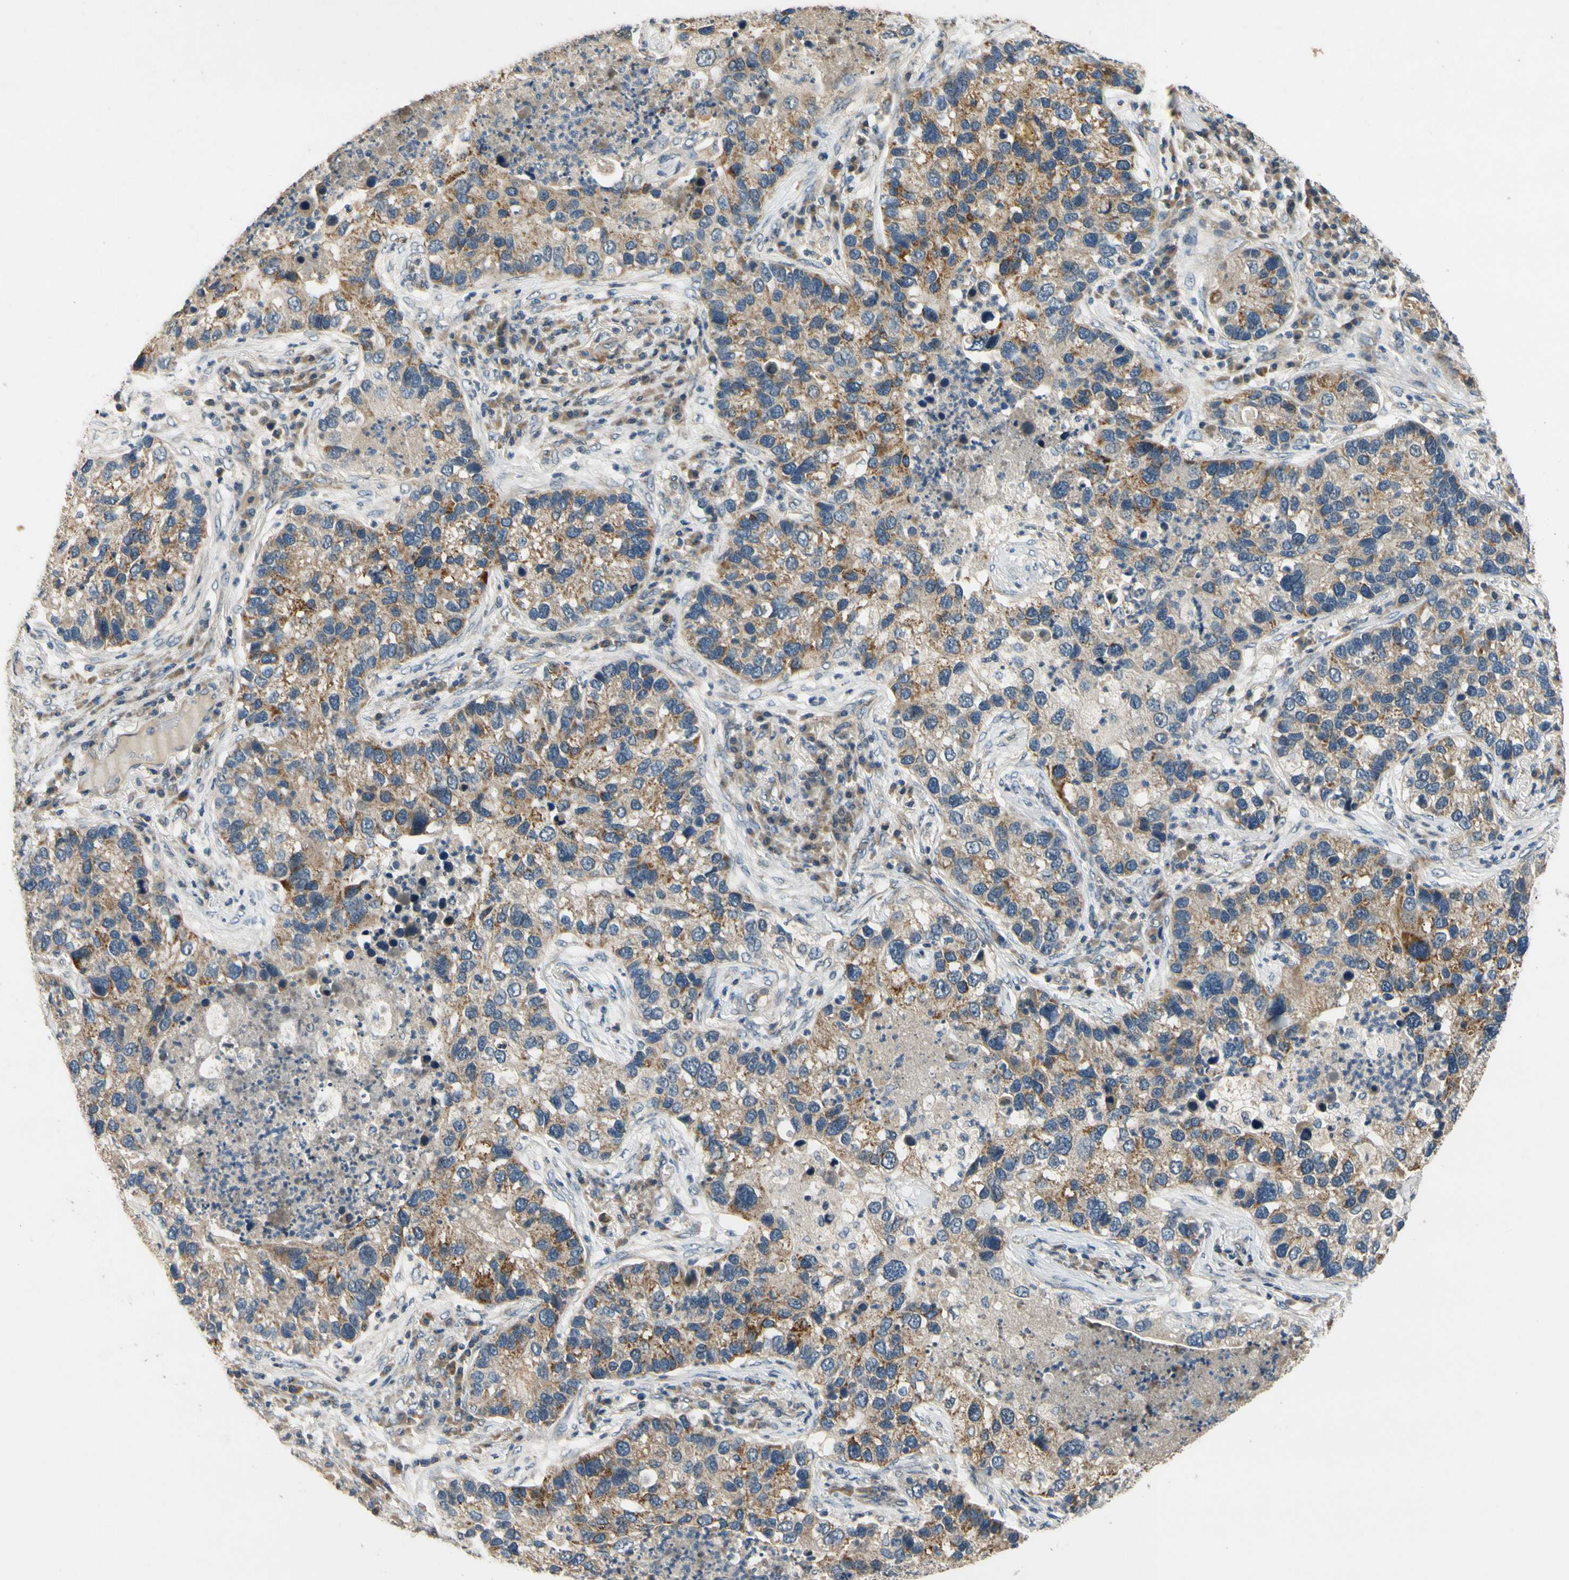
{"staining": {"intensity": "moderate", "quantity": ">75%", "location": "cytoplasmic/membranous"}, "tissue": "lung cancer", "cell_type": "Tumor cells", "image_type": "cancer", "snomed": [{"axis": "morphology", "description": "Normal tissue, NOS"}, {"axis": "morphology", "description": "Adenocarcinoma, NOS"}, {"axis": "topography", "description": "Bronchus"}, {"axis": "topography", "description": "Lung"}], "caption": "DAB (3,3'-diaminobenzidine) immunohistochemical staining of lung adenocarcinoma displays moderate cytoplasmic/membranous protein positivity in about >75% of tumor cells.", "gene": "ALKBH3", "patient": {"sex": "male", "age": 54}}